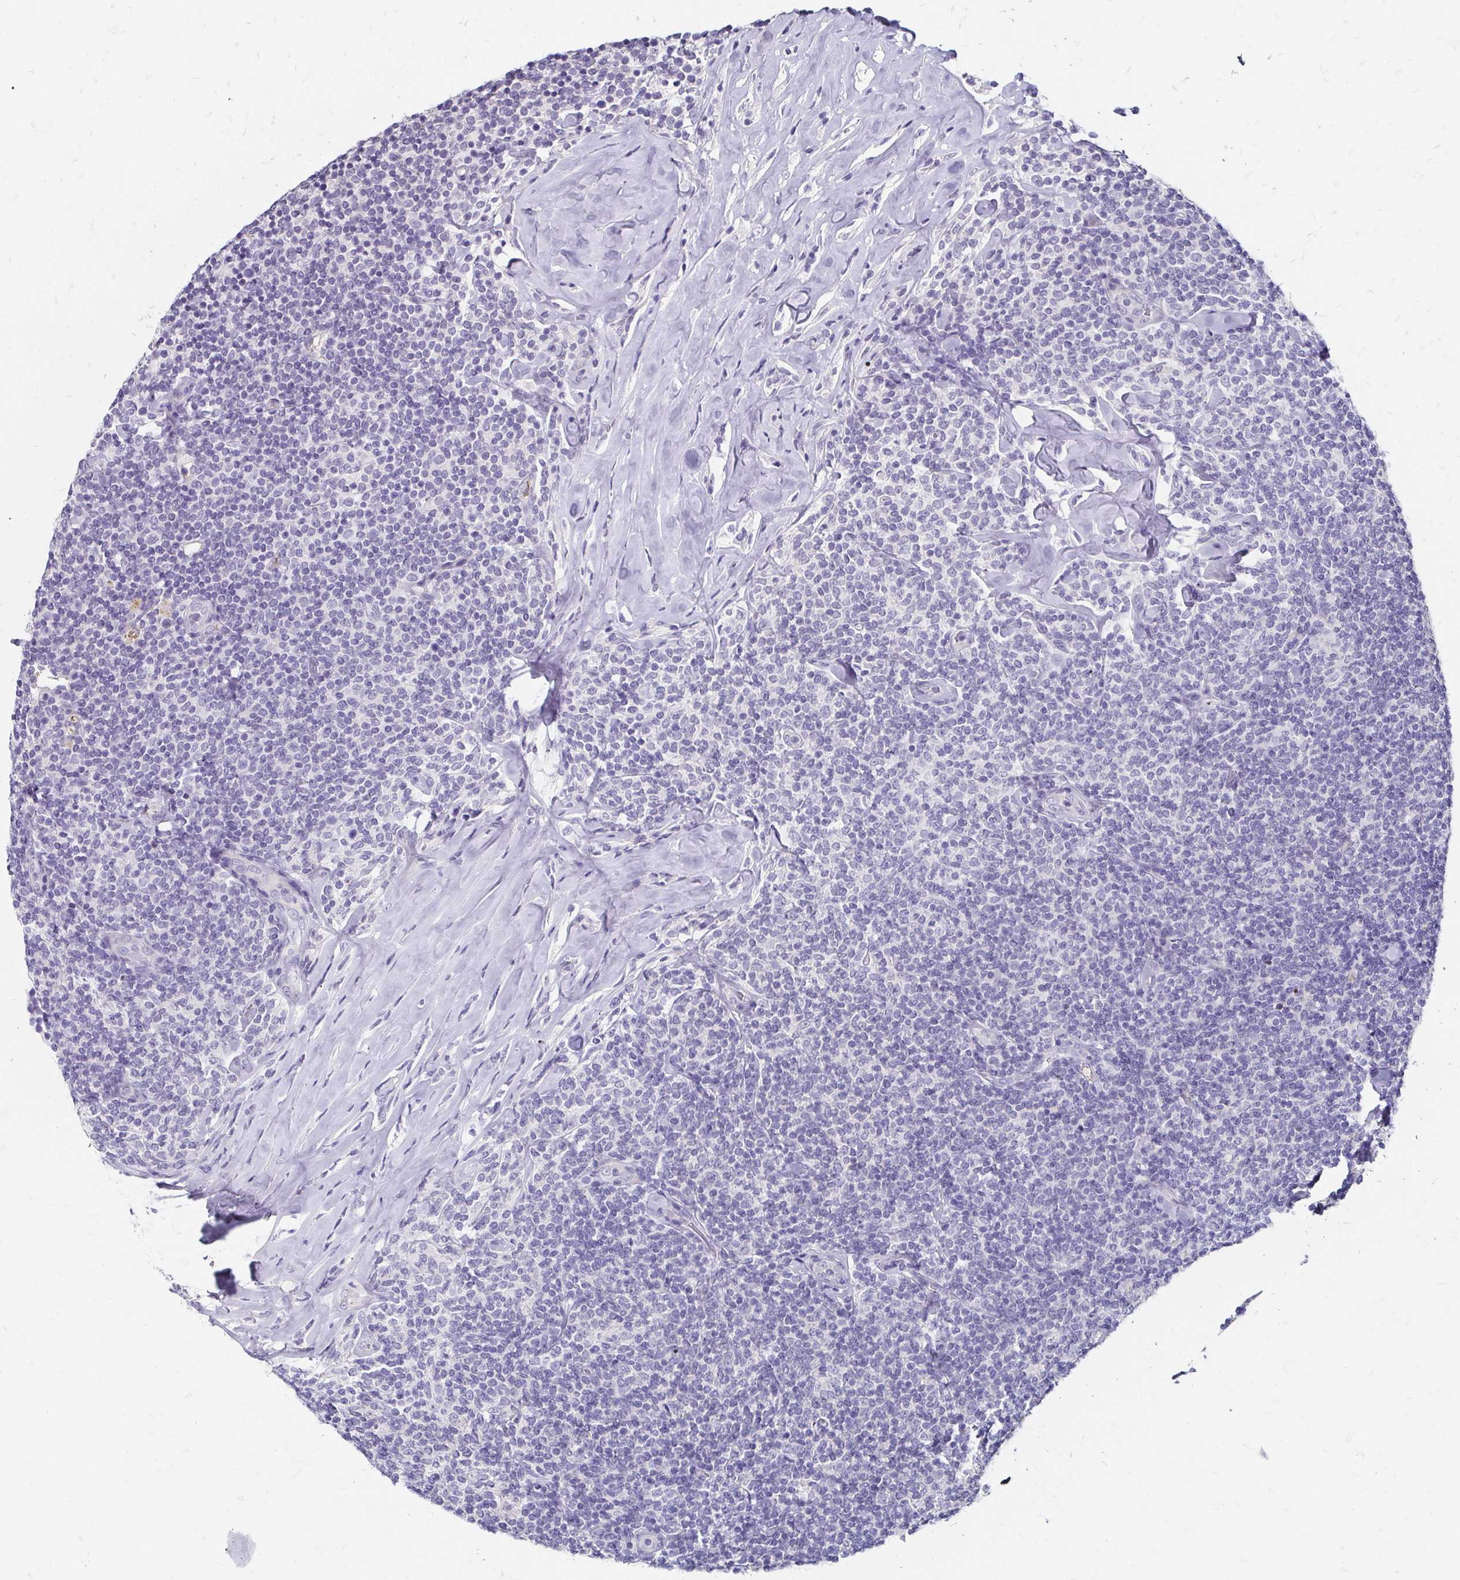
{"staining": {"intensity": "negative", "quantity": "none", "location": "none"}, "tissue": "lymphoma", "cell_type": "Tumor cells", "image_type": "cancer", "snomed": [{"axis": "morphology", "description": "Malignant lymphoma, non-Hodgkin's type, Low grade"}, {"axis": "topography", "description": "Lymph node"}], "caption": "This is a image of IHC staining of lymphoma, which shows no positivity in tumor cells.", "gene": "SCG3", "patient": {"sex": "female", "age": 56}}